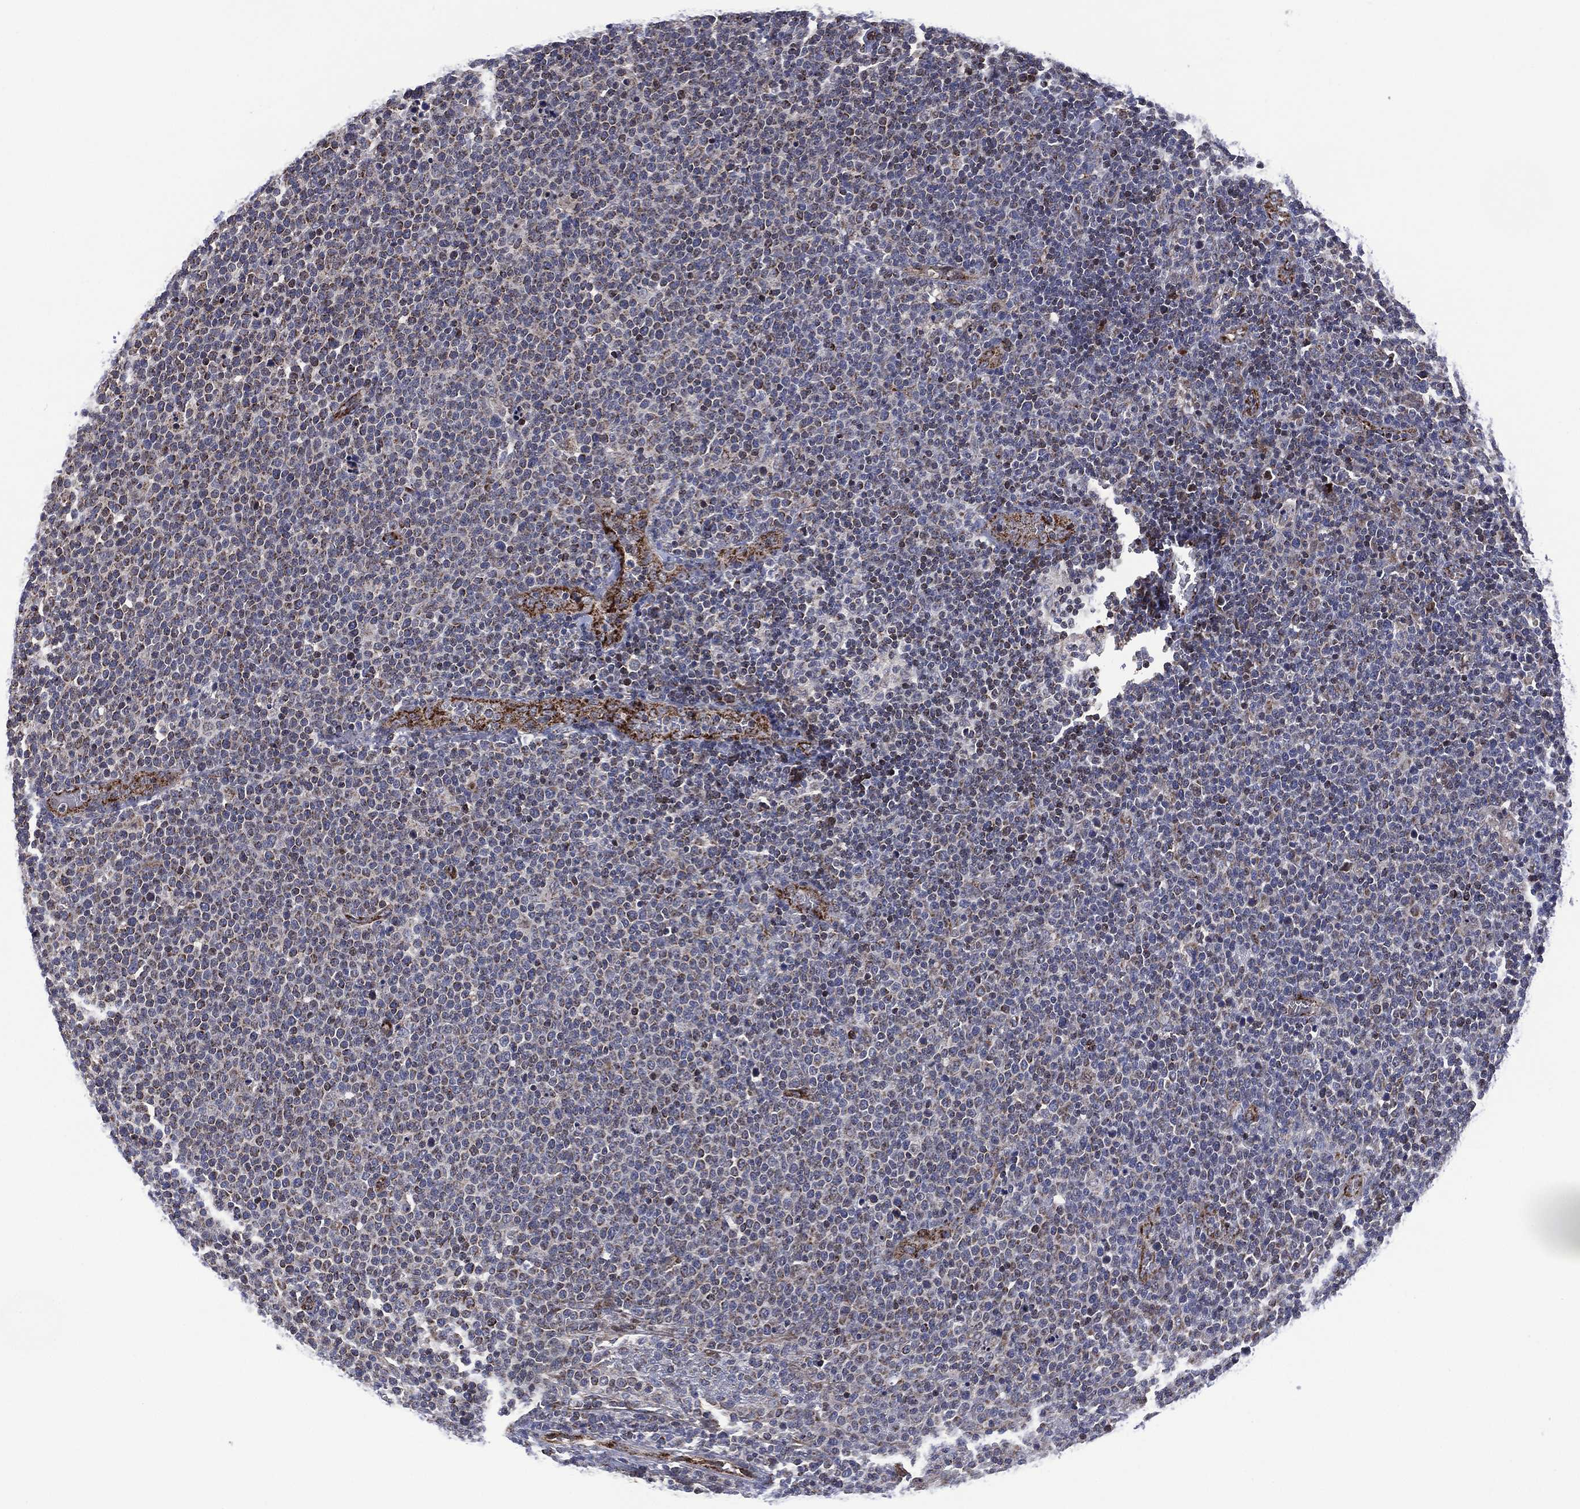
{"staining": {"intensity": "negative", "quantity": "none", "location": "none"}, "tissue": "lymphoma", "cell_type": "Tumor cells", "image_type": "cancer", "snomed": [{"axis": "morphology", "description": "Malignant lymphoma, non-Hodgkin's type, High grade"}, {"axis": "topography", "description": "Lymph node"}], "caption": "Human lymphoma stained for a protein using IHC displays no positivity in tumor cells.", "gene": "HTD2", "patient": {"sex": "male", "age": 61}}